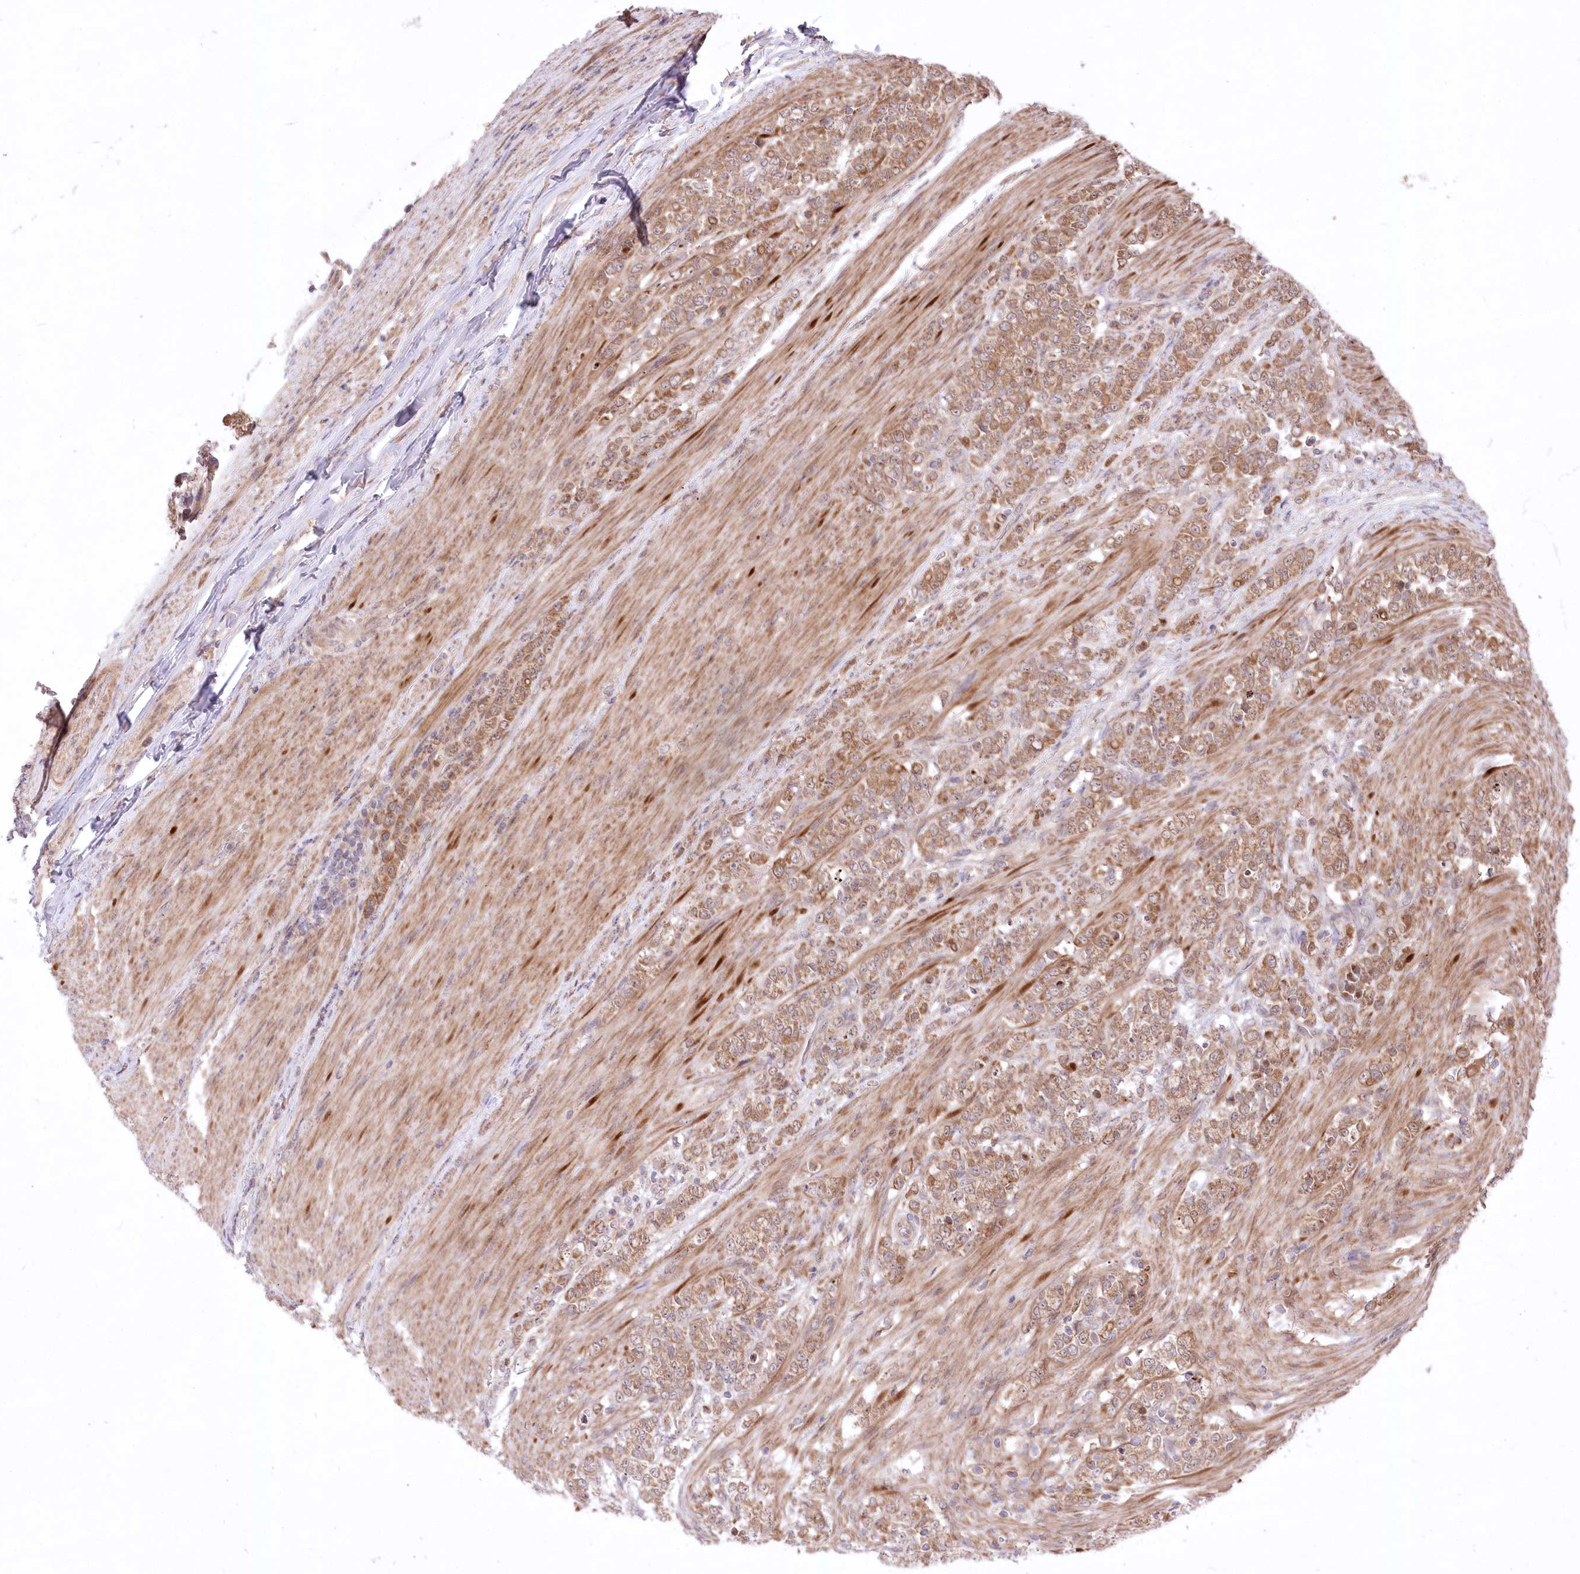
{"staining": {"intensity": "moderate", "quantity": ">75%", "location": "cytoplasmic/membranous"}, "tissue": "stomach cancer", "cell_type": "Tumor cells", "image_type": "cancer", "snomed": [{"axis": "morphology", "description": "Adenocarcinoma, NOS"}, {"axis": "topography", "description": "Stomach"}], "caption": "Immunohistochemistry (IHC) of human stomach cancer demonstrates medium levels of moderate cytoplasmic/membranous expression in approximately >75% of tumor cells.", "gene": "HELT", "patient": {"sex": "female", "age": 79}}